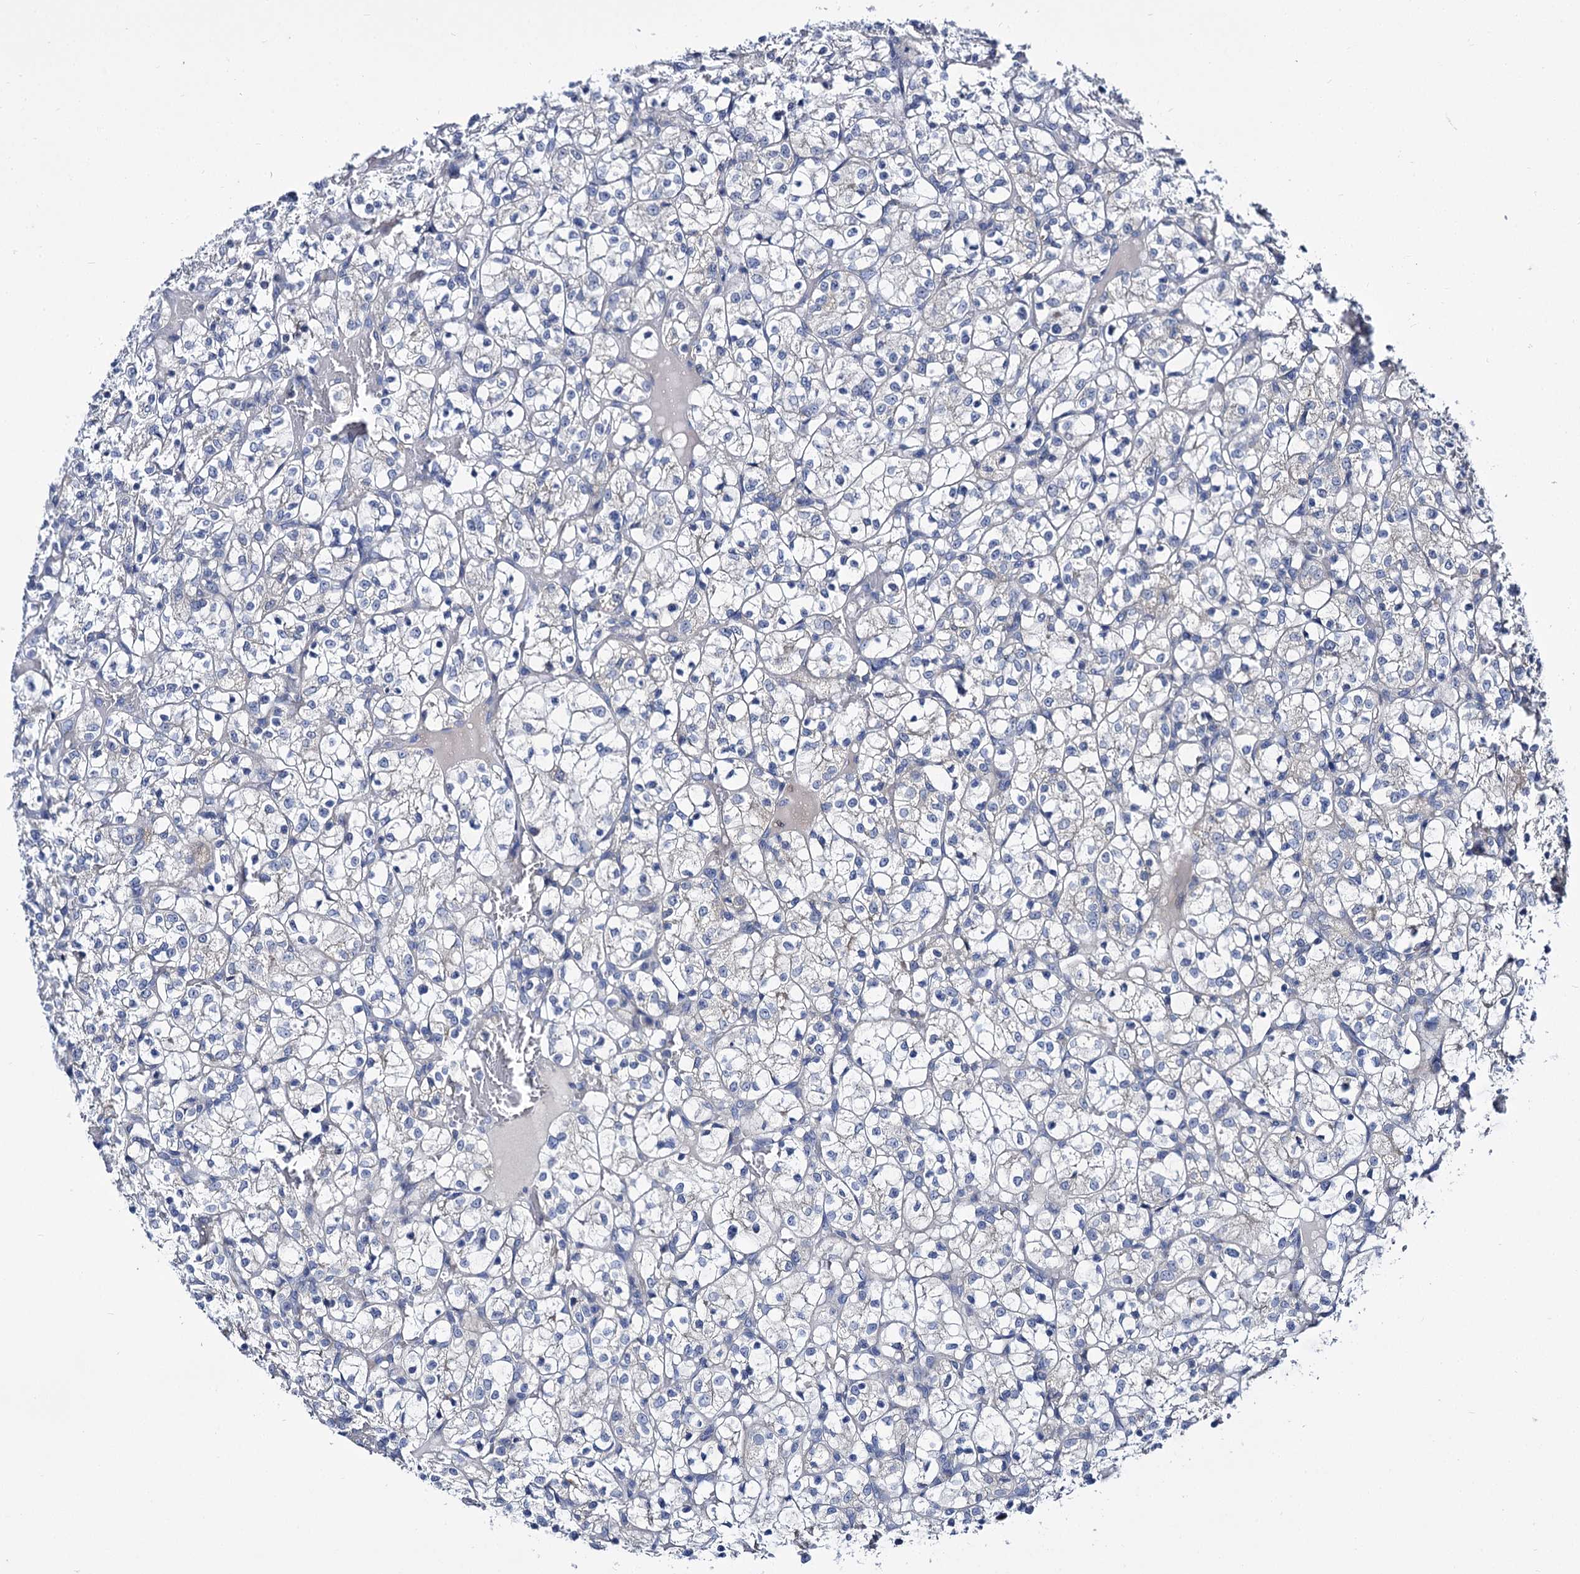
{"staining": {"intensity": "negative", "quantity": "none", "location": "none"}, "tissue": "renal cancer", "cell_type": "Tumor cells", "image_type": "cancer", "snomed": [{"axis": "morphology", "description": "Adenocarcinoma, NOS"}, {"axis": "topography", "description": "Kidney"}], "caption": "A high-resolution image shows immunohistochemistry staining of renal cancer, which shows no significant positivity in tumor cells.", "gene": "PANX2", "patient": {"sex": "female", "age": 69}}